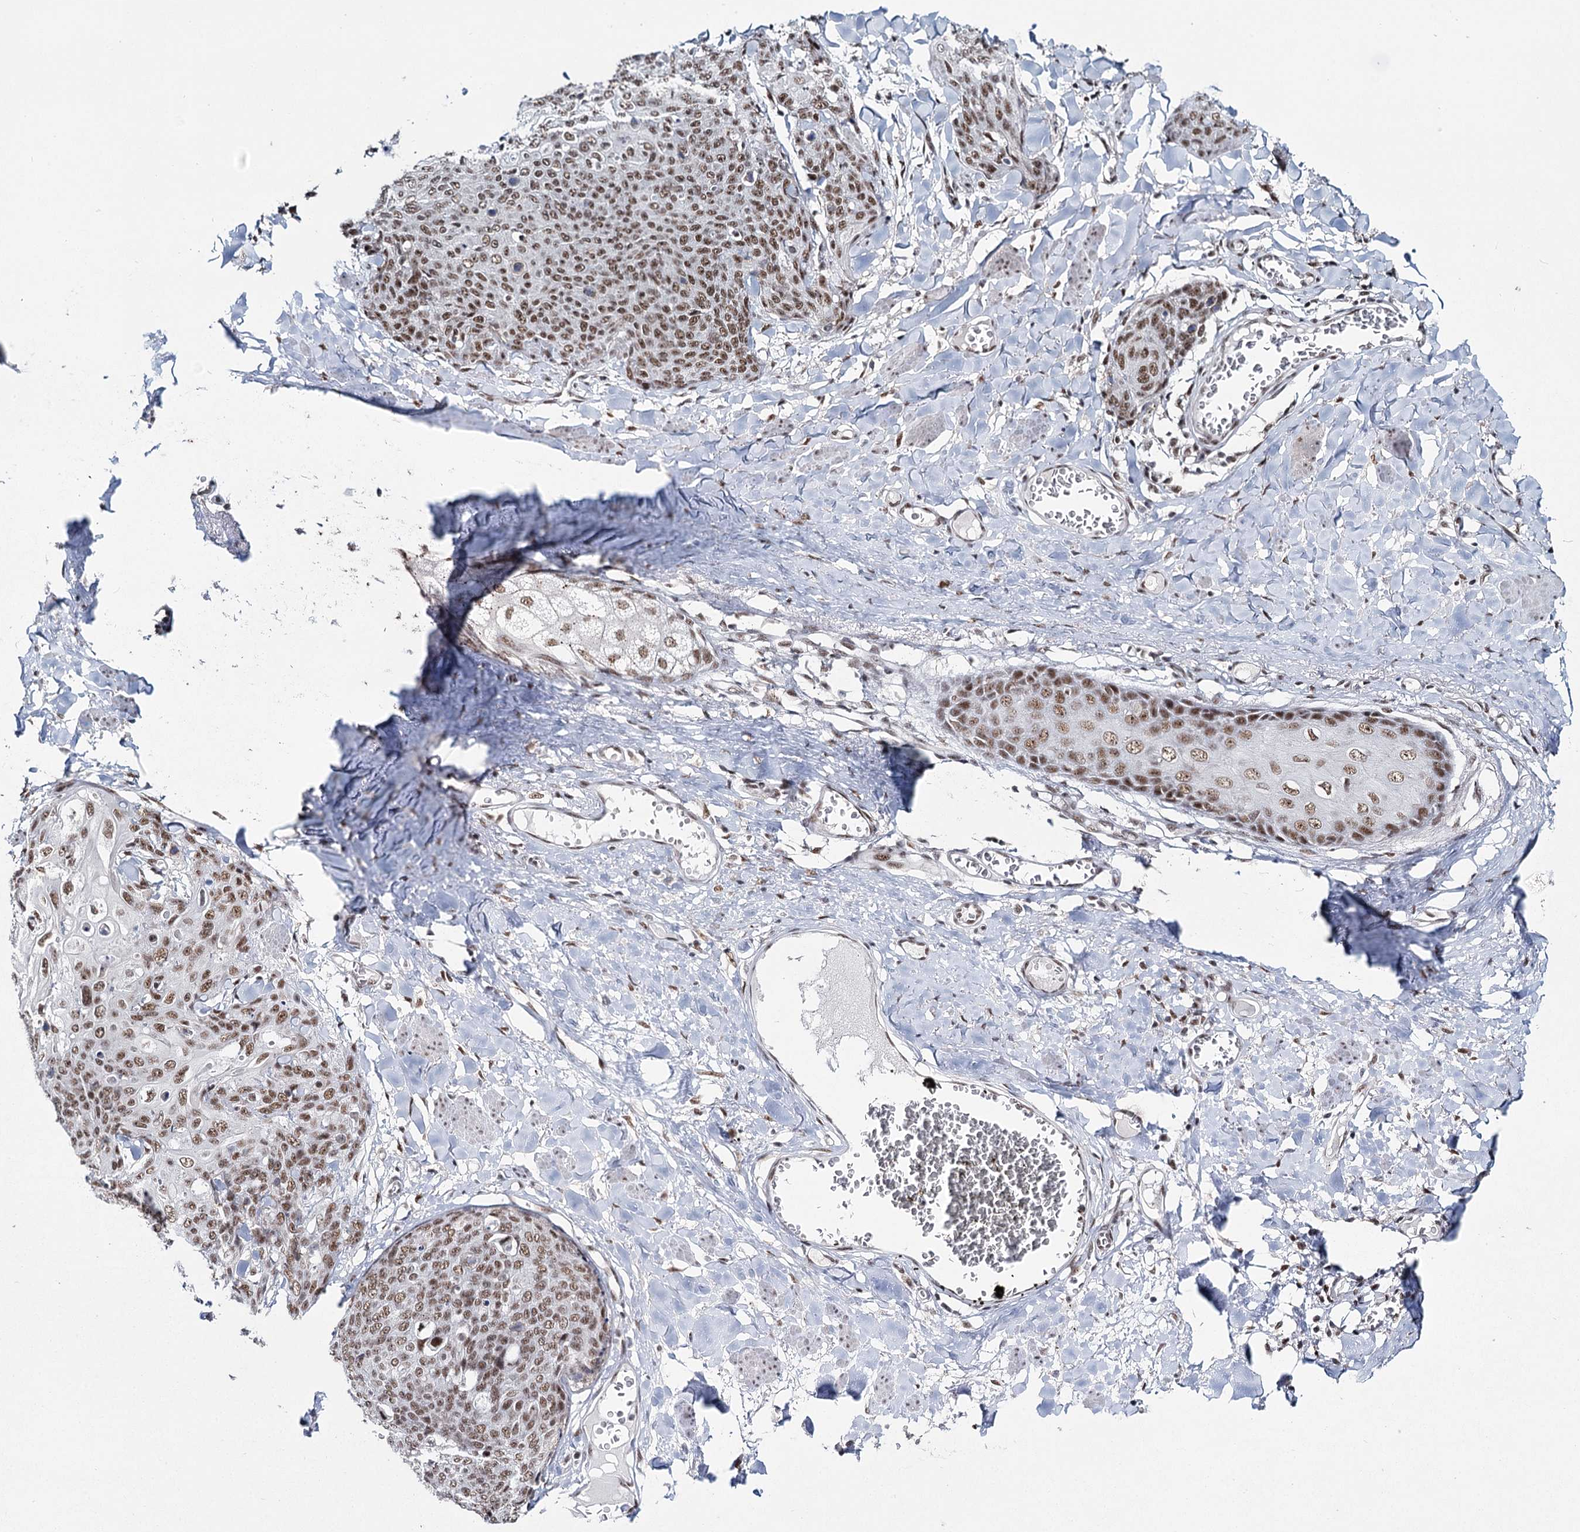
{"staining": {"intensity": "strong", "quantity": ">75%", "location": "nuclear"}, "tissue": "skin cancer", "cell_type": "Tumor cells", "image_type": "cancer", "snomed": [{"axis": "morphology", "description": "Squamous cell carcinoma, NOS"}, {"axis": "topography", "description": "Skin"}, {"axis": "topography", "description": "Vulva"}], "caption": "Immunohistochemical staining of human skin cancer displays high levels of strong nuclear expression in about >75% of tumor cells. (DAB IHC, brown staining for protein, blue staining for nuclei).", "gene": "SCAF8", "patient": {"sex": "female", "age": 85}}